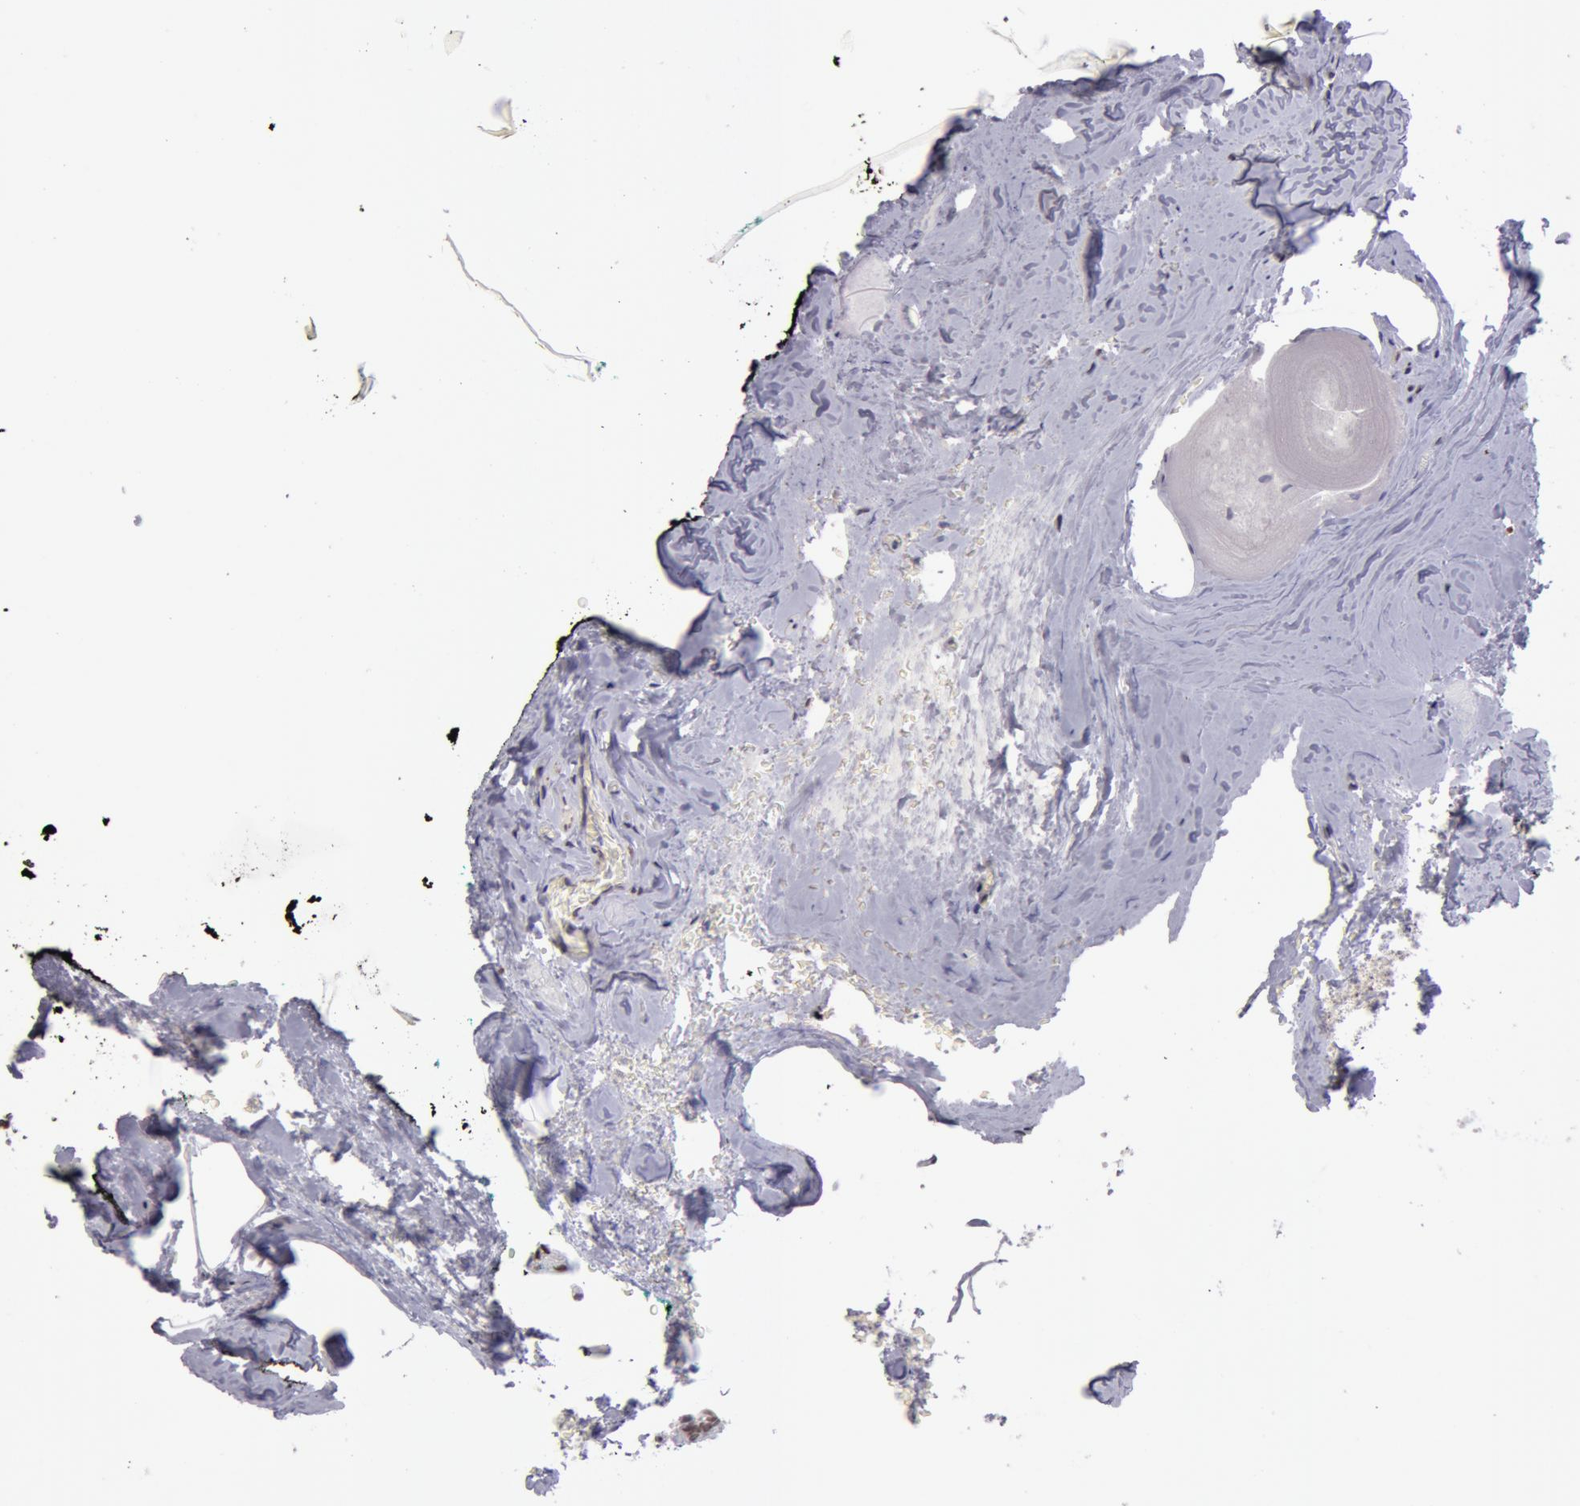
{"staining": {"intensity": "moderate", "quantity": "25%-75%", "location": "nuclear"}, "tissue": "prostate cancer", "cell_type": "Tumor cells", "image_type": "cancer", "snomed": [{"axis": "morphology", "description": "Adenocarcinoma, Medium grade"}, {"axis": "topography", "description": "Prostate"}], "caption": "Tumor cells demonstrate moderate nuclear expression in approximately 25%-75% of cells in prostate adenocarcinoma (medium-grade).", "gene": "VRTN", "patient": {"sex": "male", "age": 64}}